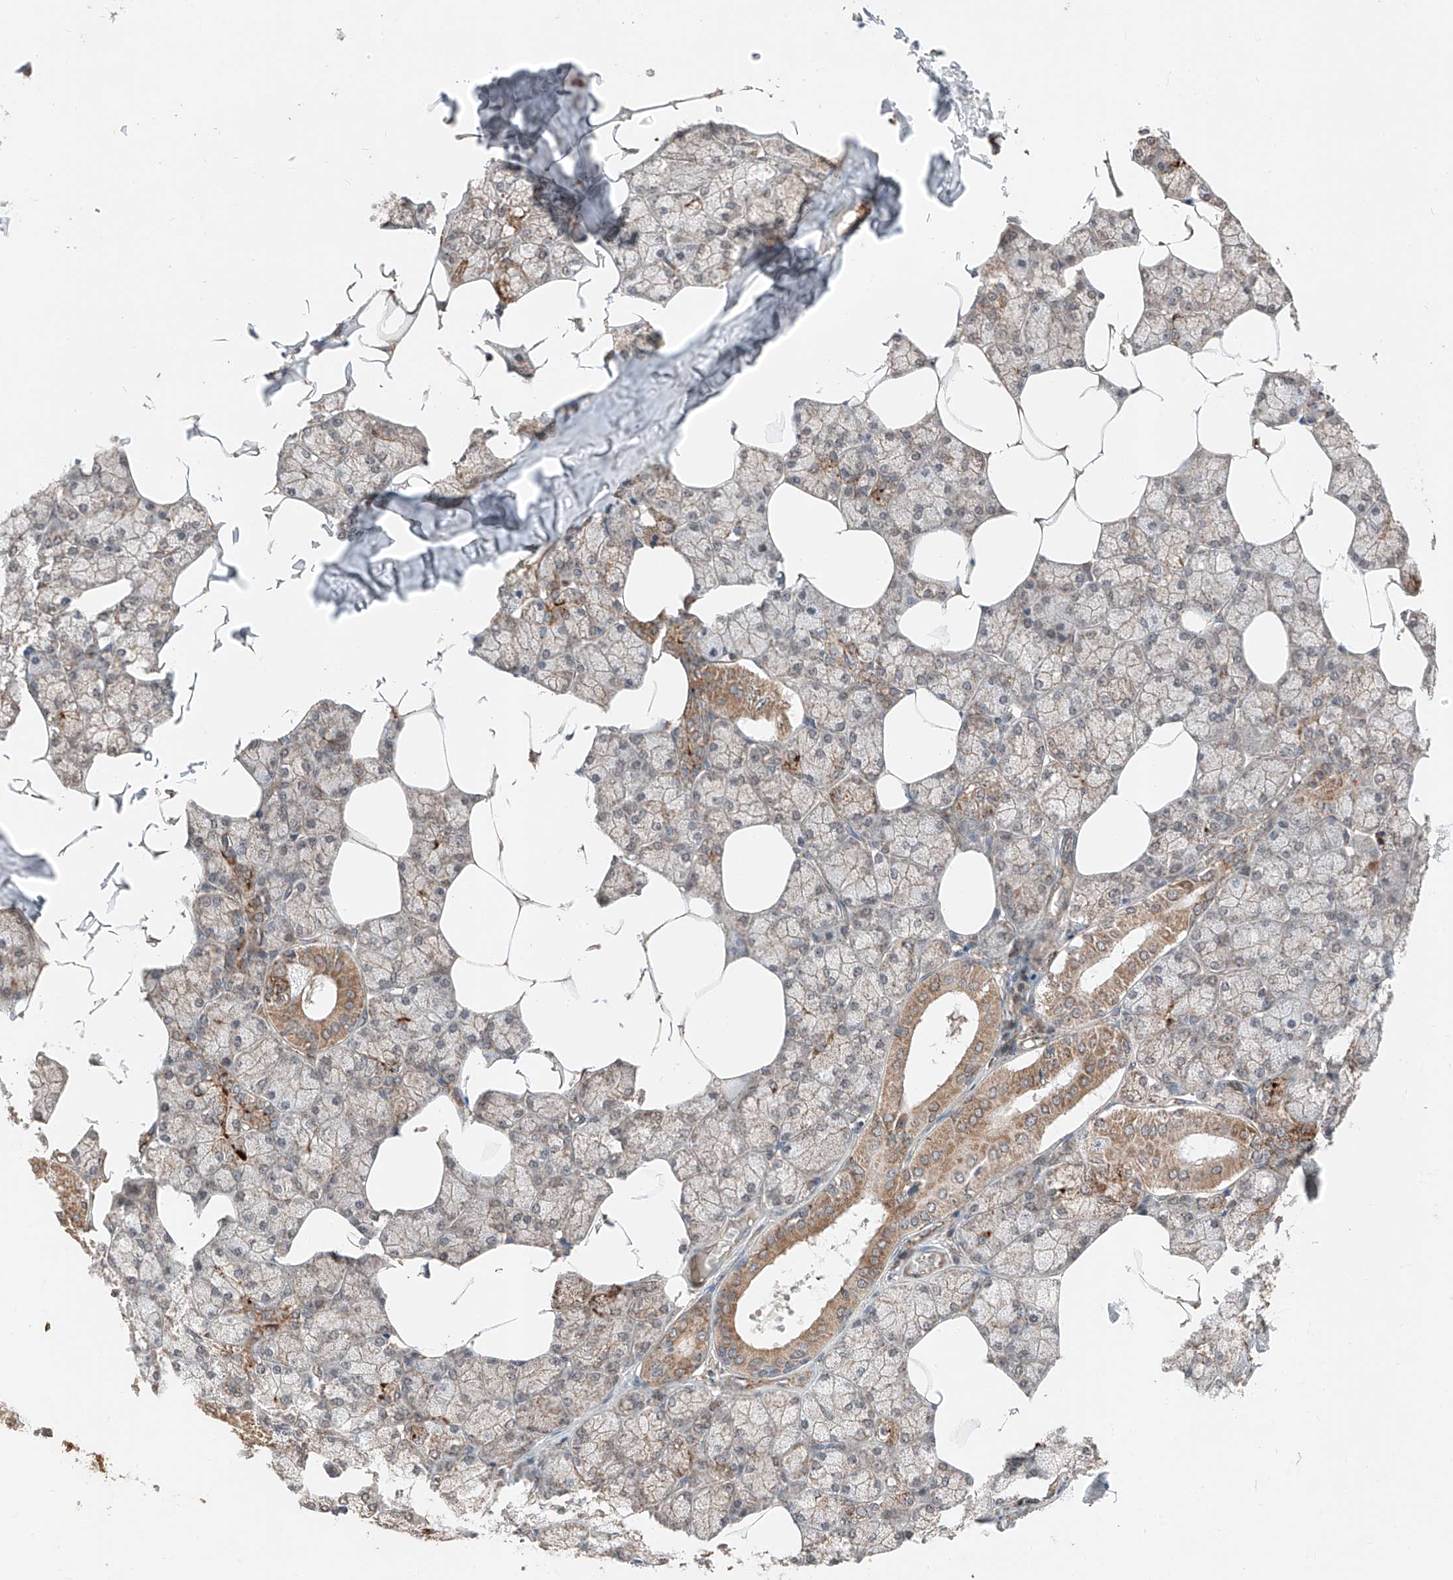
{"staining": {"intensity": "moderate", "quantity": "25%-75%", "location": "cytoplasmic/membranous"}, "tissue": "salivary gland", "cell_type": "Glandular cells", "image_type": "normal", "snomed": [{"axis": "morphology", "description": "Normal tissue, NOS"}, {"axis": "topography", "description": "Salivary gland"}], "caption": "Protein analysis of normal salivary gland displays moderate cytoplasmic/membranous expression in about 25%-75% of glandular cells.", "gene": "ZSCAN29", "patient": {"sex": "male", "age": 62}}